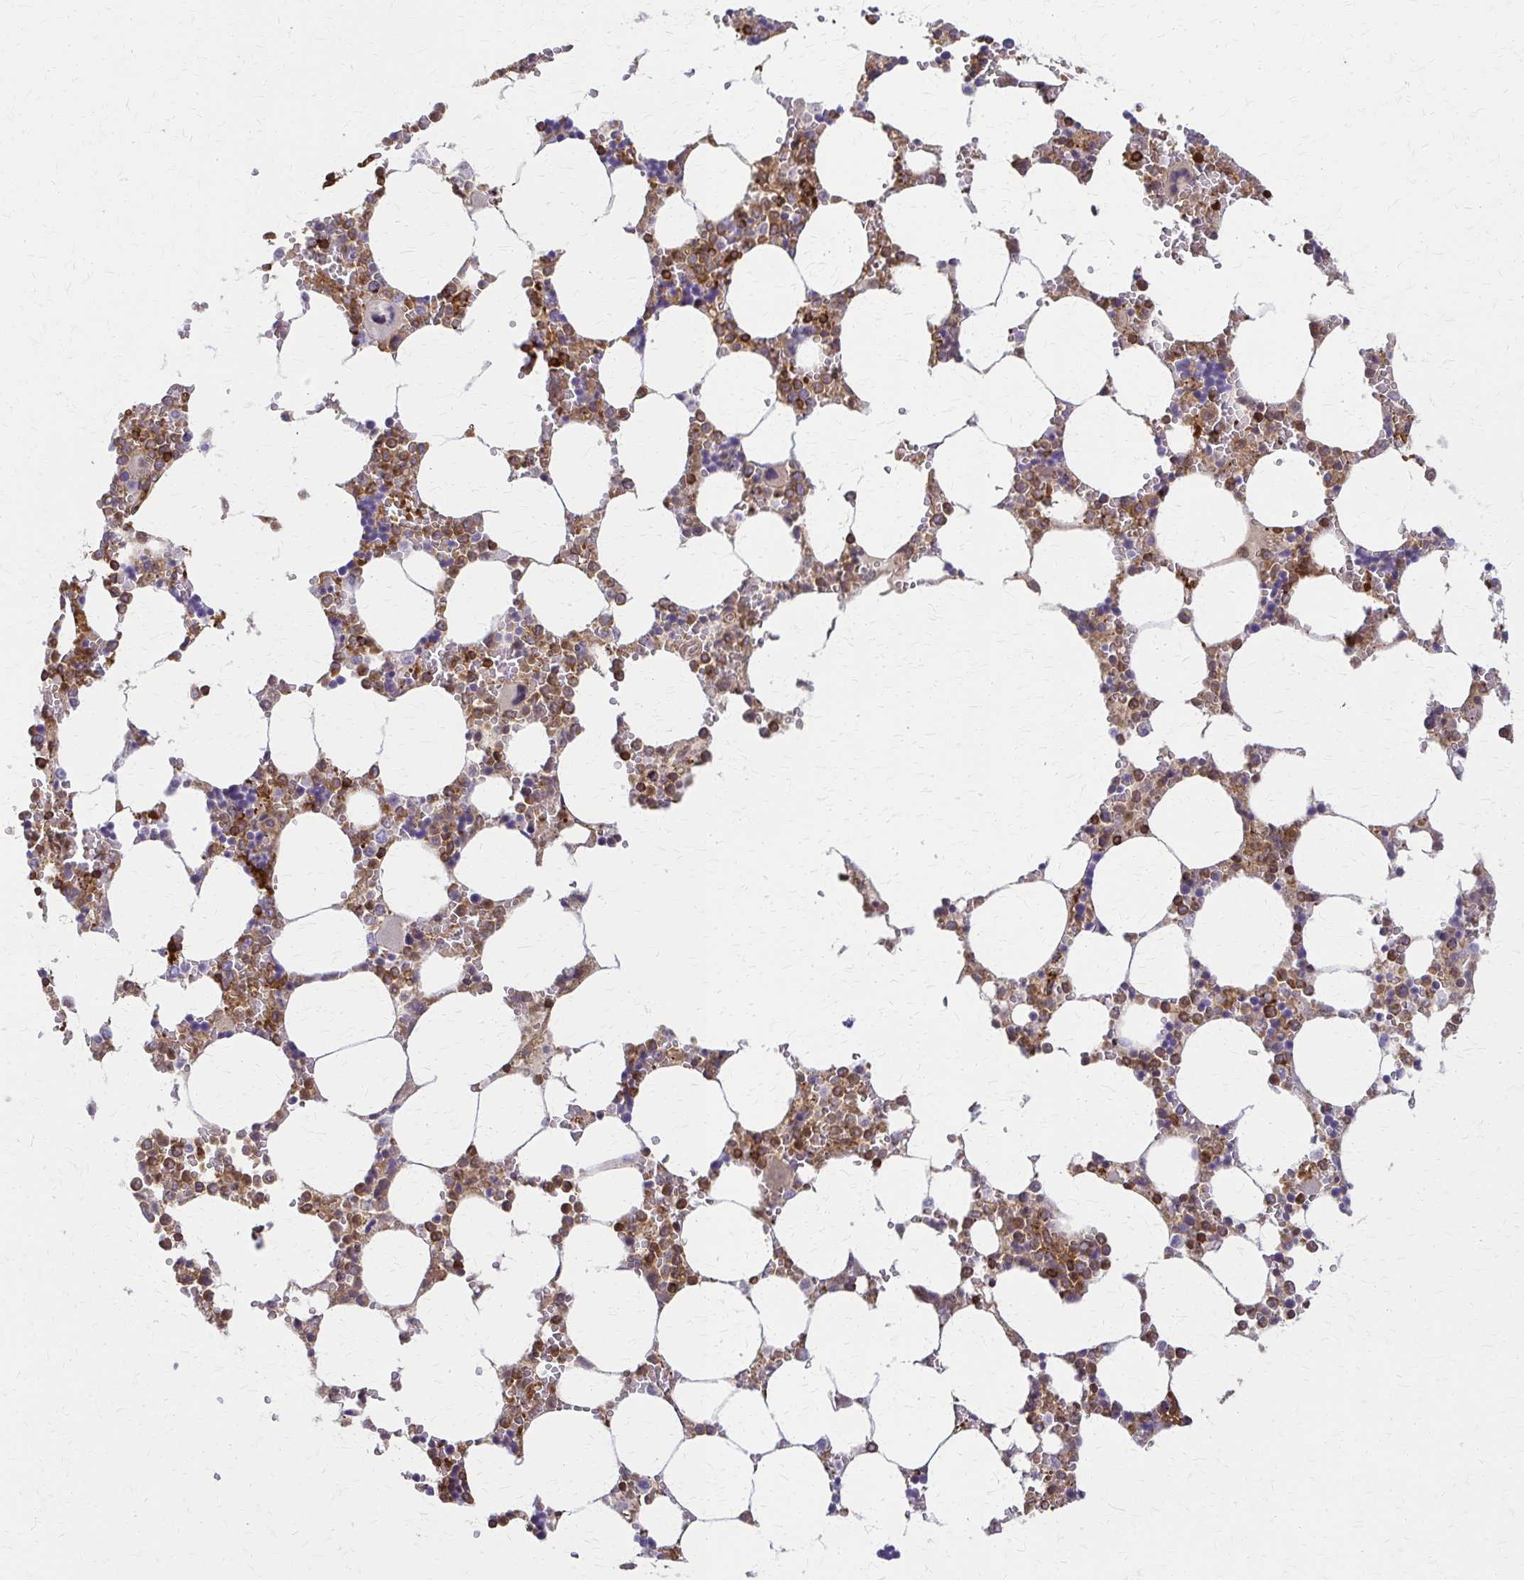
{"staining": {"intensity": "moderate", "quantity": ">75%", "location": "cytoplasmic/membranous"}, "tissue": "bone marrow", "cell_type": "Hematopoietic cells", "image_type": "normal", "snomed": [{"axis": "morphology", "description": "Normal tissue, NOS"}, {"axis": "topography", "description": "Bone marrow"}], "caption": "A brown stain highlights moderate cytoplasmic/membranous expression of a protein in hematopoietic cells of benign human bone marrow.", "gene": "WASF2", "patient": {"sex": "male", "age": 64}}